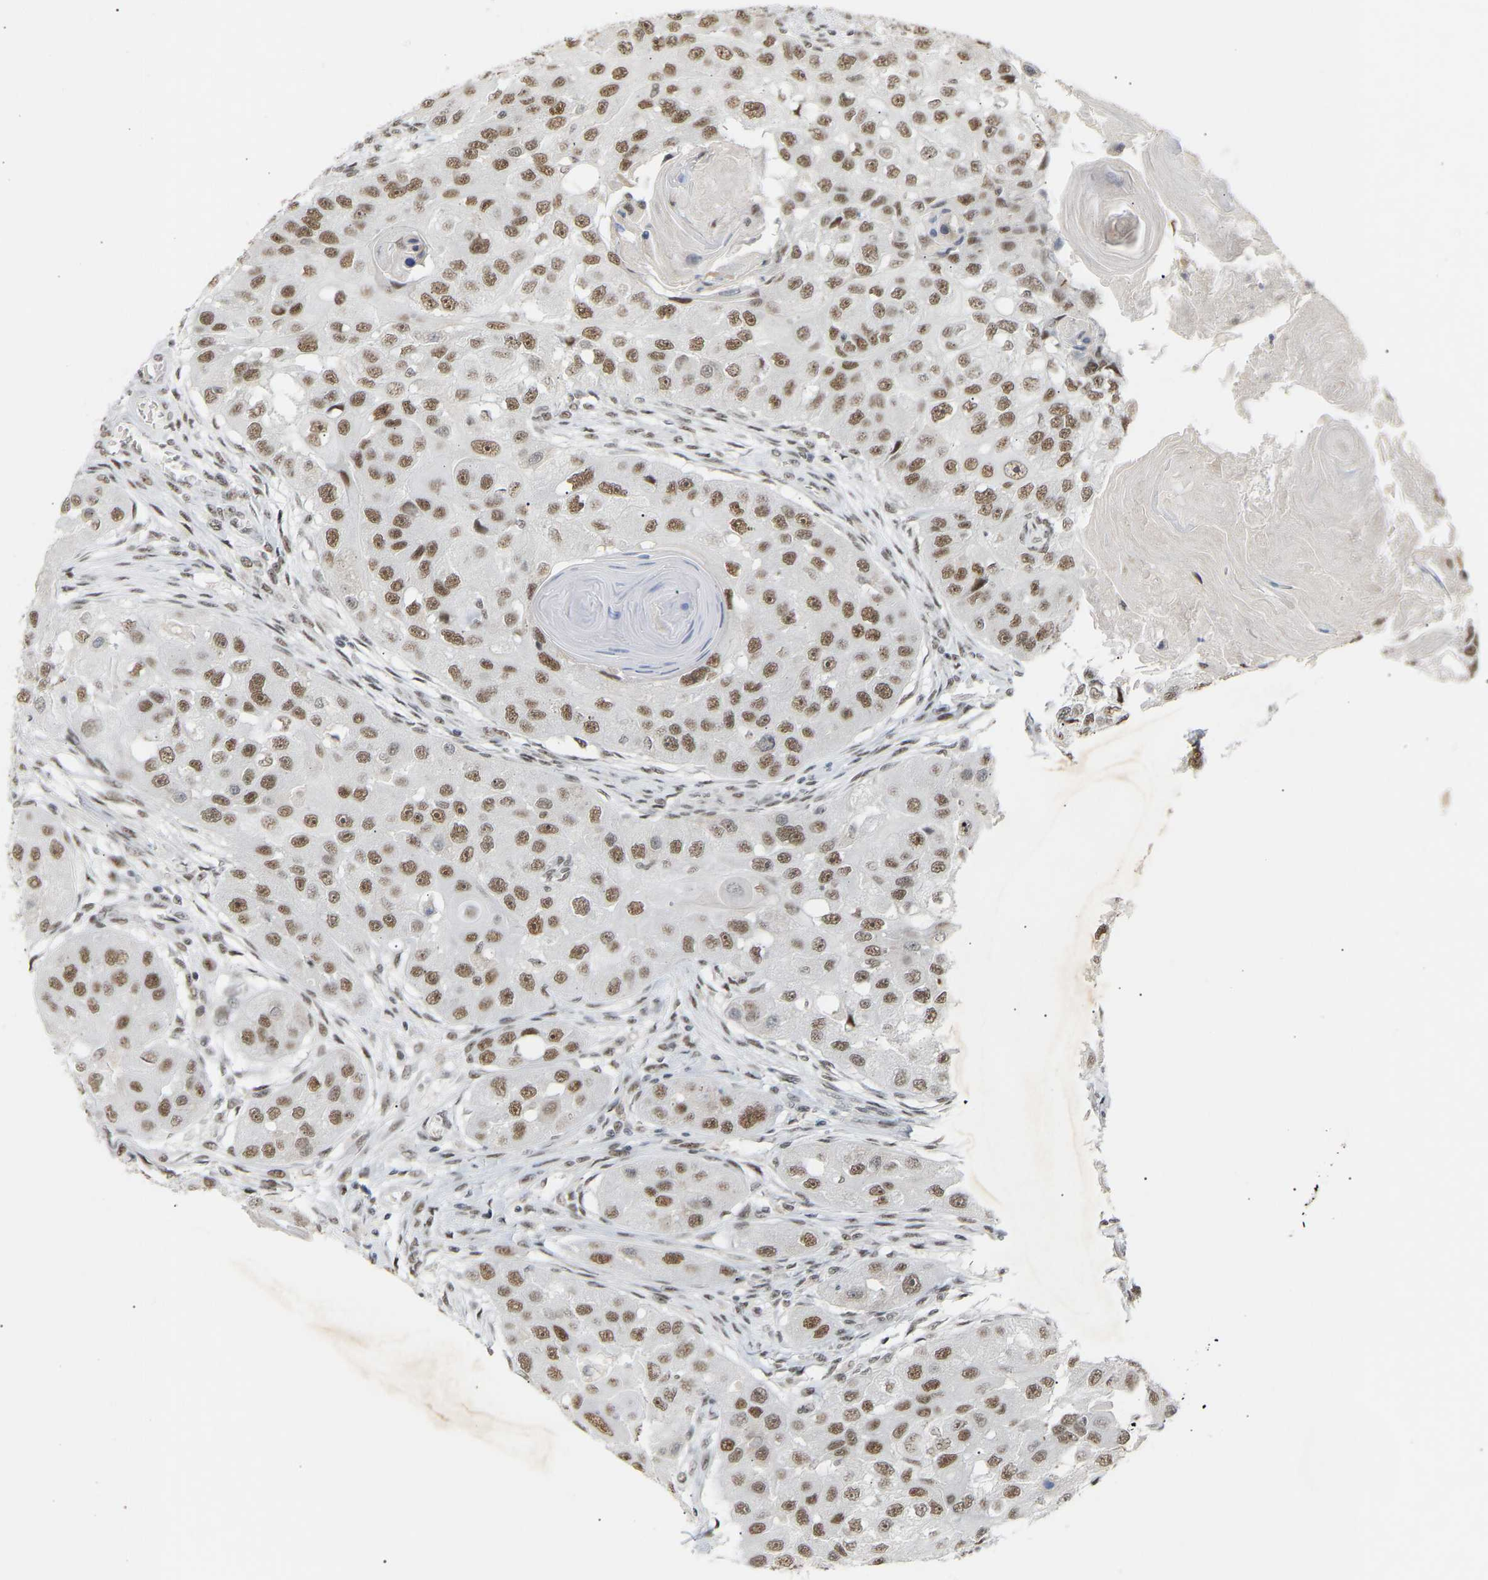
{"staining": {"intensity": "strong", "quantity": ">75%", "location": "nuclear"}, "tissue": "head and neck cancer", "cell_type": "Tumor cells", "image_type": "cancer", "snomed": [{"axis": "morphology", "description": "Normal tissue, NOS"}, {"axis": "morphology", "description": "Squamous cell carcinoma, NOS"}, {"axis": "topography", "description": "Skeletal muscle"}, {"axis": "topography", "description": "Head-Neck"}], "caption": "Immunohistochemistry (DAB) staining of human squamous cell carcinoma (head and neck) exhibits strong nuclear protein staining in approximately >75% of tumor cells.", "gene": "NELFB", "patient": {"sex": "male", "age": 51}}